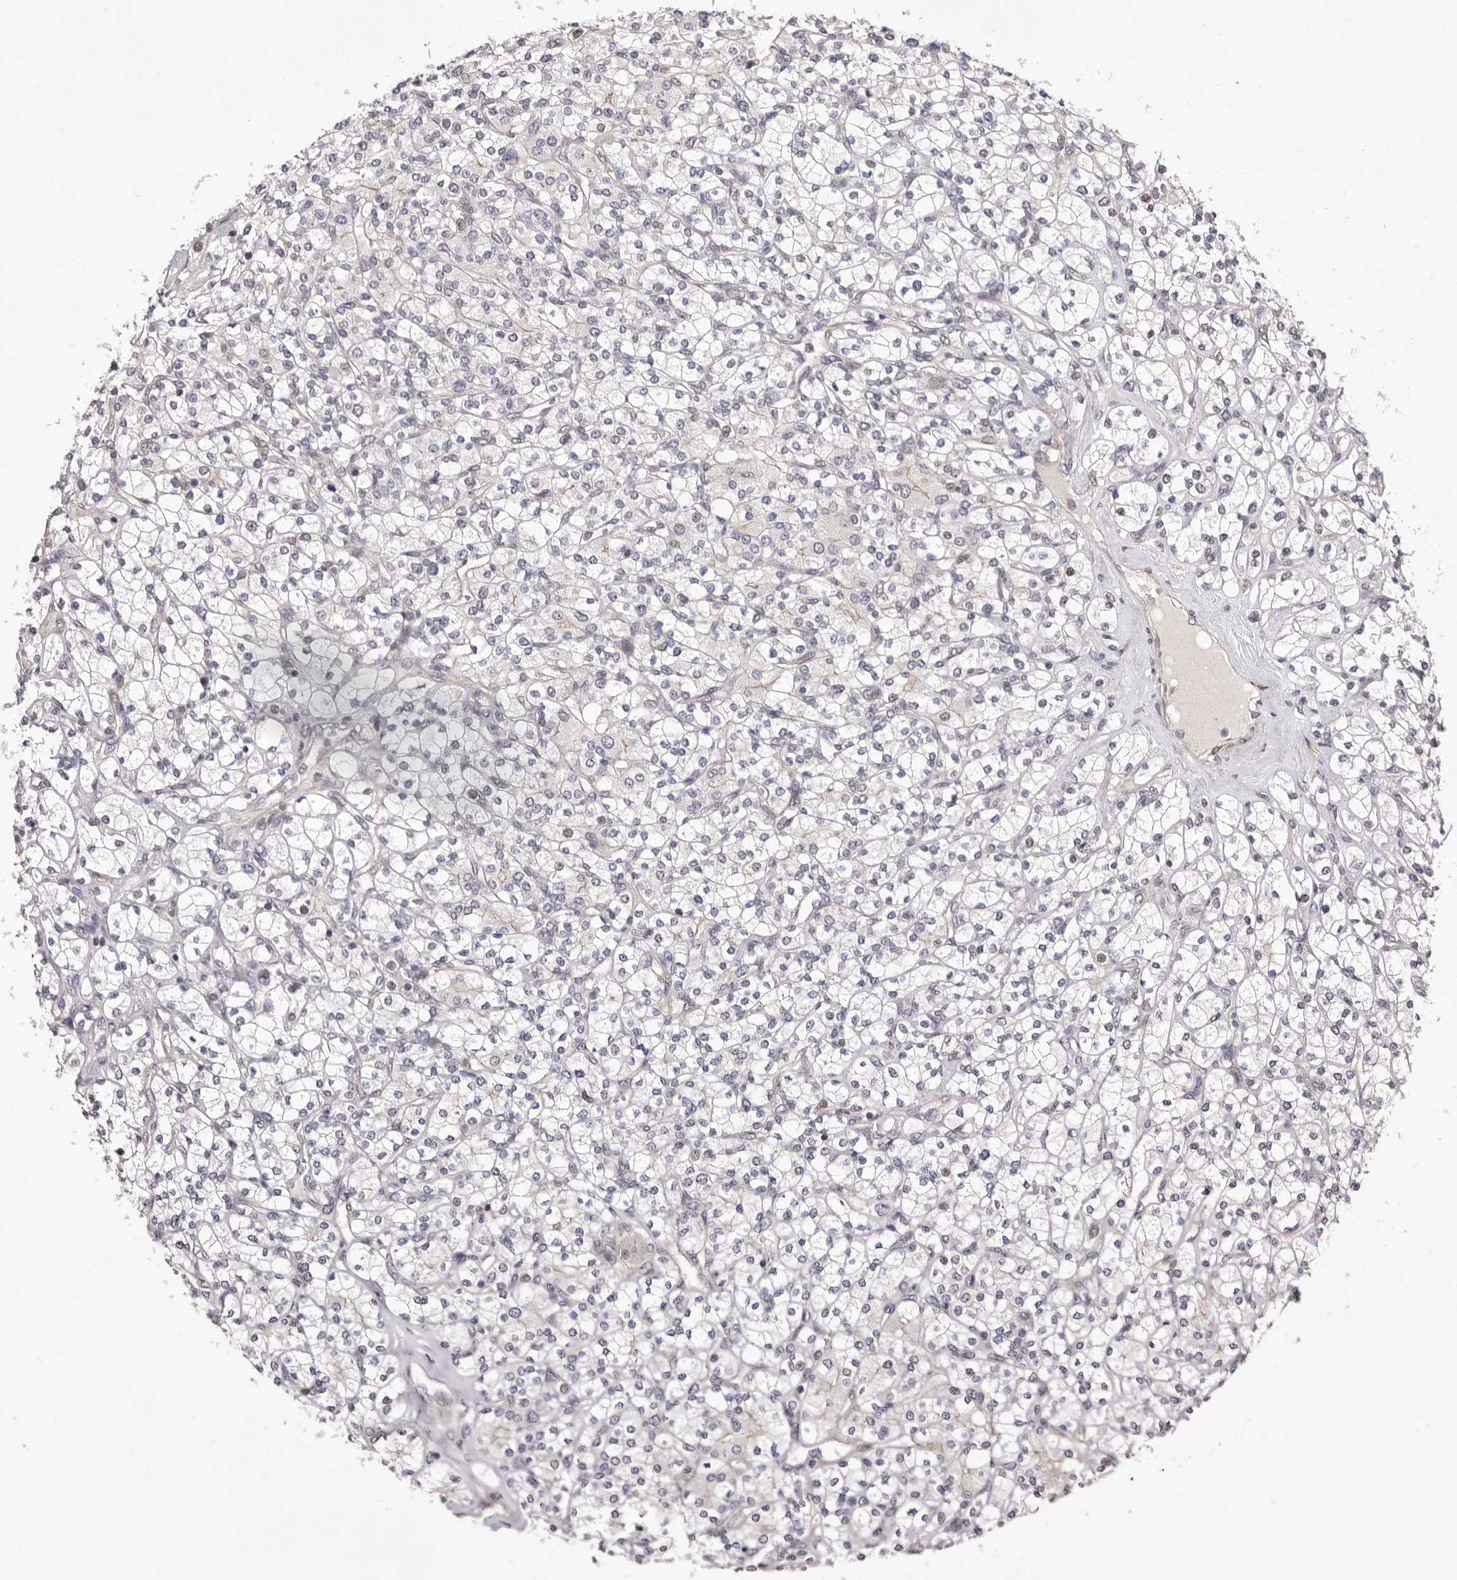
{"staining": {"intensity": "negative", "quantity": "none", "location": "none"}, "tissue": "renal cancer", "cell_type": "Tumor cells", "image_type": "cancer", "snomed": [{"axis": "morphology", "description": "Adenocarcinoma, NOS"}, {"axis": "topography", "description": "Kidney"}], "caption": "This is an immunohistochemistry (IHC) micrograph of human adenocarcinoma (renal). There is no staining in tumor cells.", "gene": "GLRX3", "patient": {"sex": "male", "age": 77}}